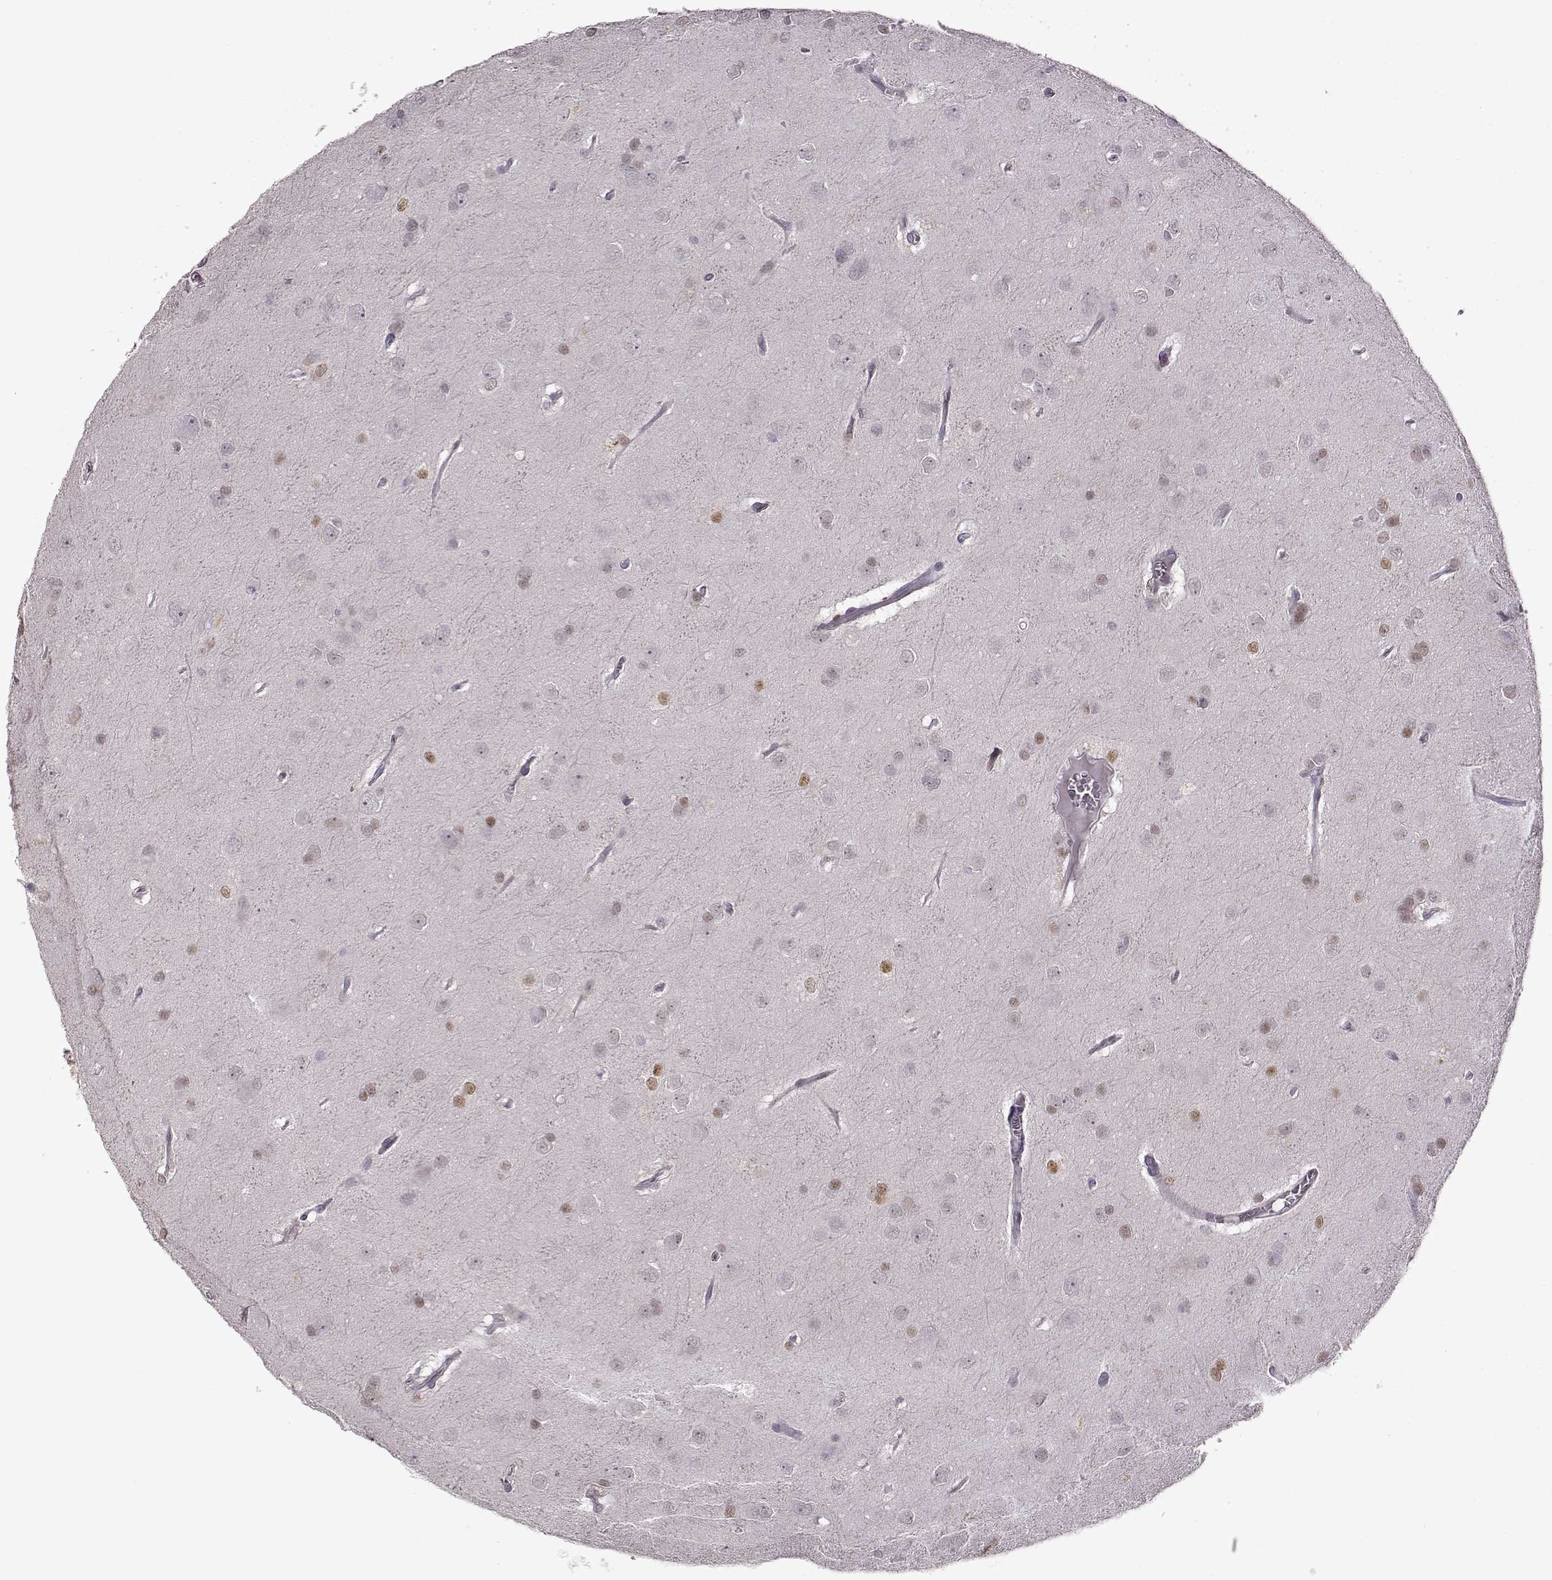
{"staining": {"intensity": "negative", "quantity": "none", "location": "none"}, "tissue": "glioma", "cell_type": "Tumor cells", "image_type": "cancer", "snomed": [{"axis": "morphology", "description": "Glioma, malignant, Low grade"}, {"axis": "topography", "description": "Brain"}], "caption": "Protein analysis of glioma displays no significant staining in tumor cells.", "gene": "CNGA3", "patient": {"sex": "male", "age": 58}}